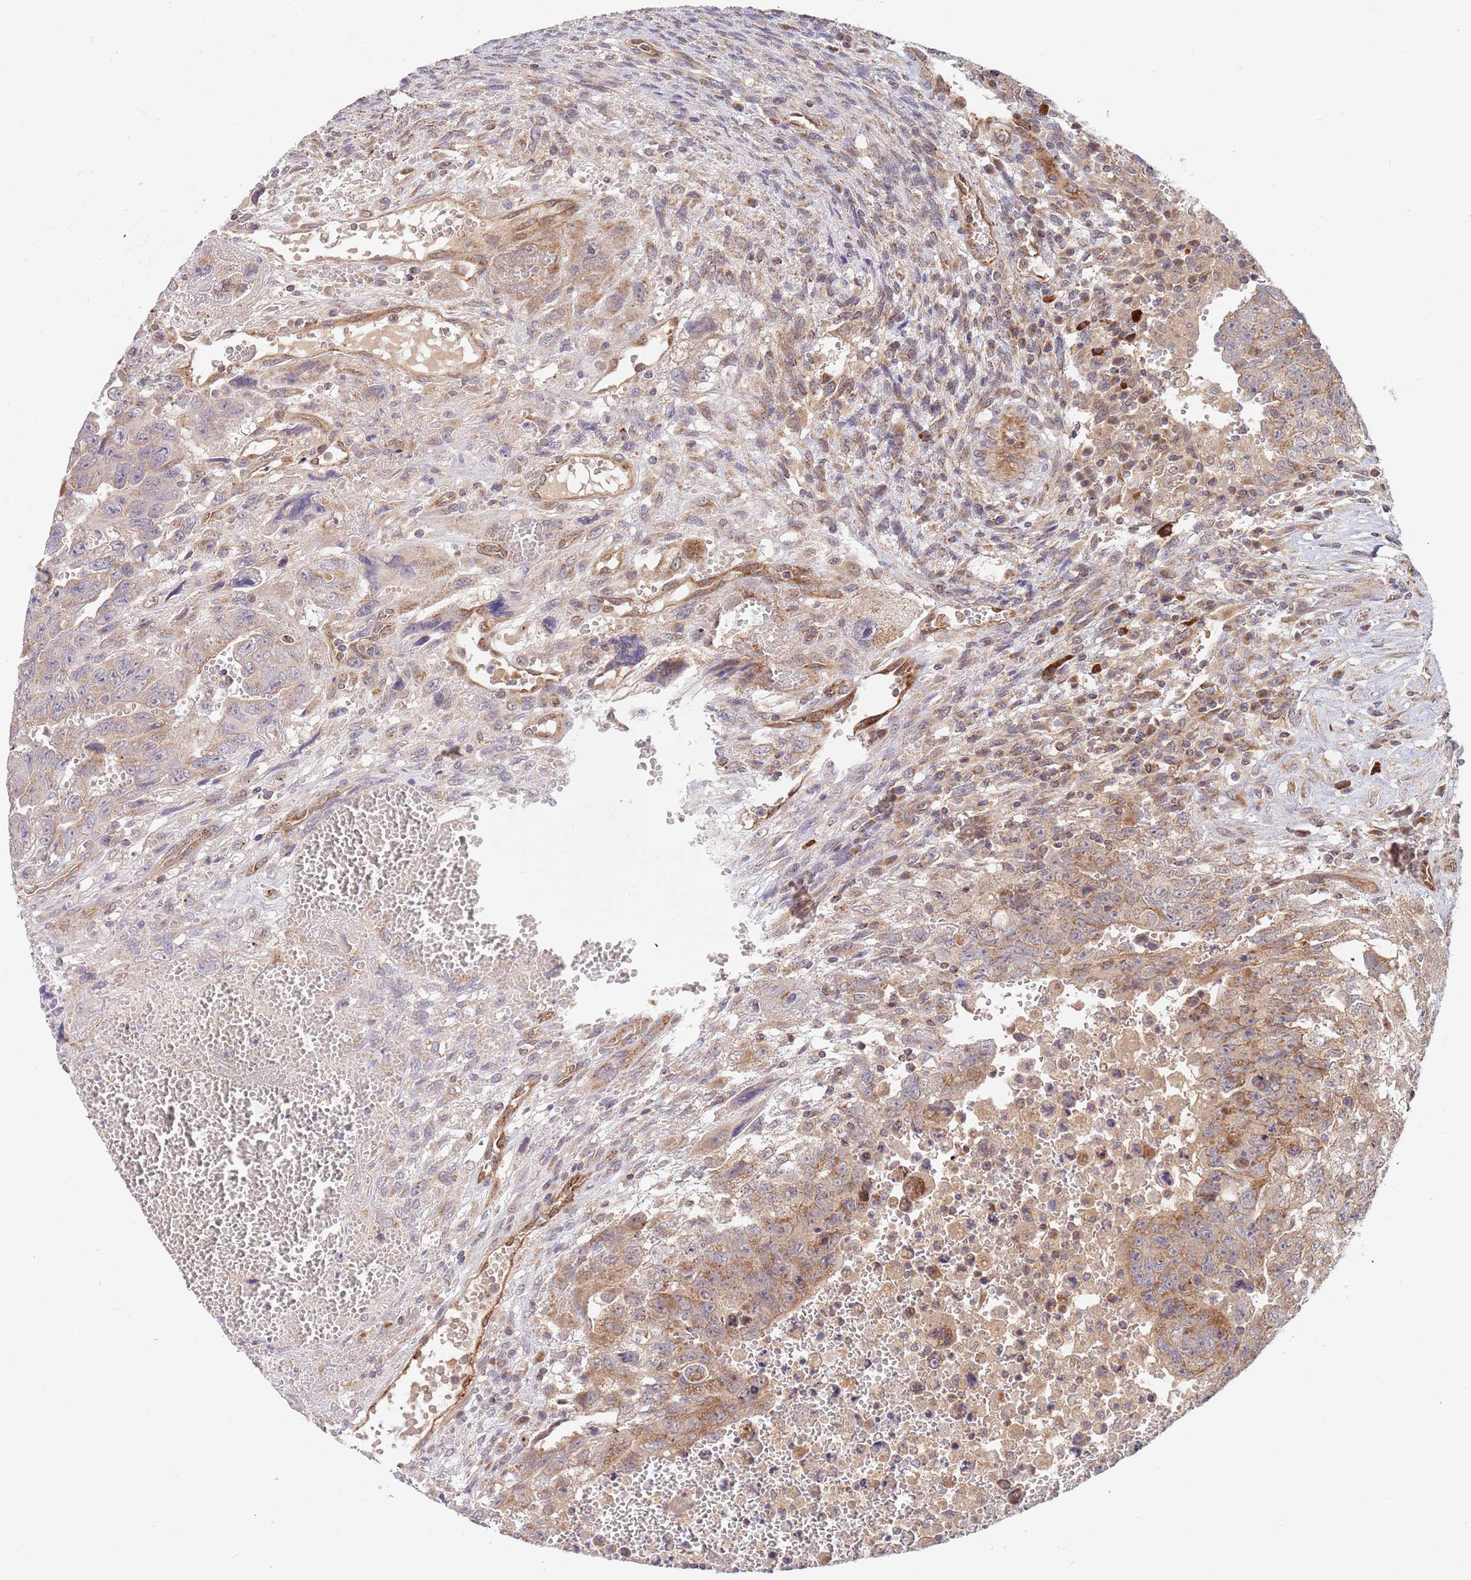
{"staining": {"intensity": "moderate", "quantity": "25%-75%", "location": "cytoplasmic/membranous"}, "tissue": "testis cancer", "cell_type": "Tumor cells", "image_type": "cancer", "snomed": [{"axis": "morphology", "description": "Carcinoma, Embryonal, NOS"}, {"axis": "topography", "description": "Testis"}], "caption": "Immunohistochemical staining of testis cancer (embryonal carcinoma) shows medium levels of moderate cytoplasmic/membranous staining in approximately 25%-75% of tumor cells. (brown staining indicates protein expression, while blue staining denotes nuclei).", "gene": "GUK1", "patient": {"sex": "male", "age": 28}}